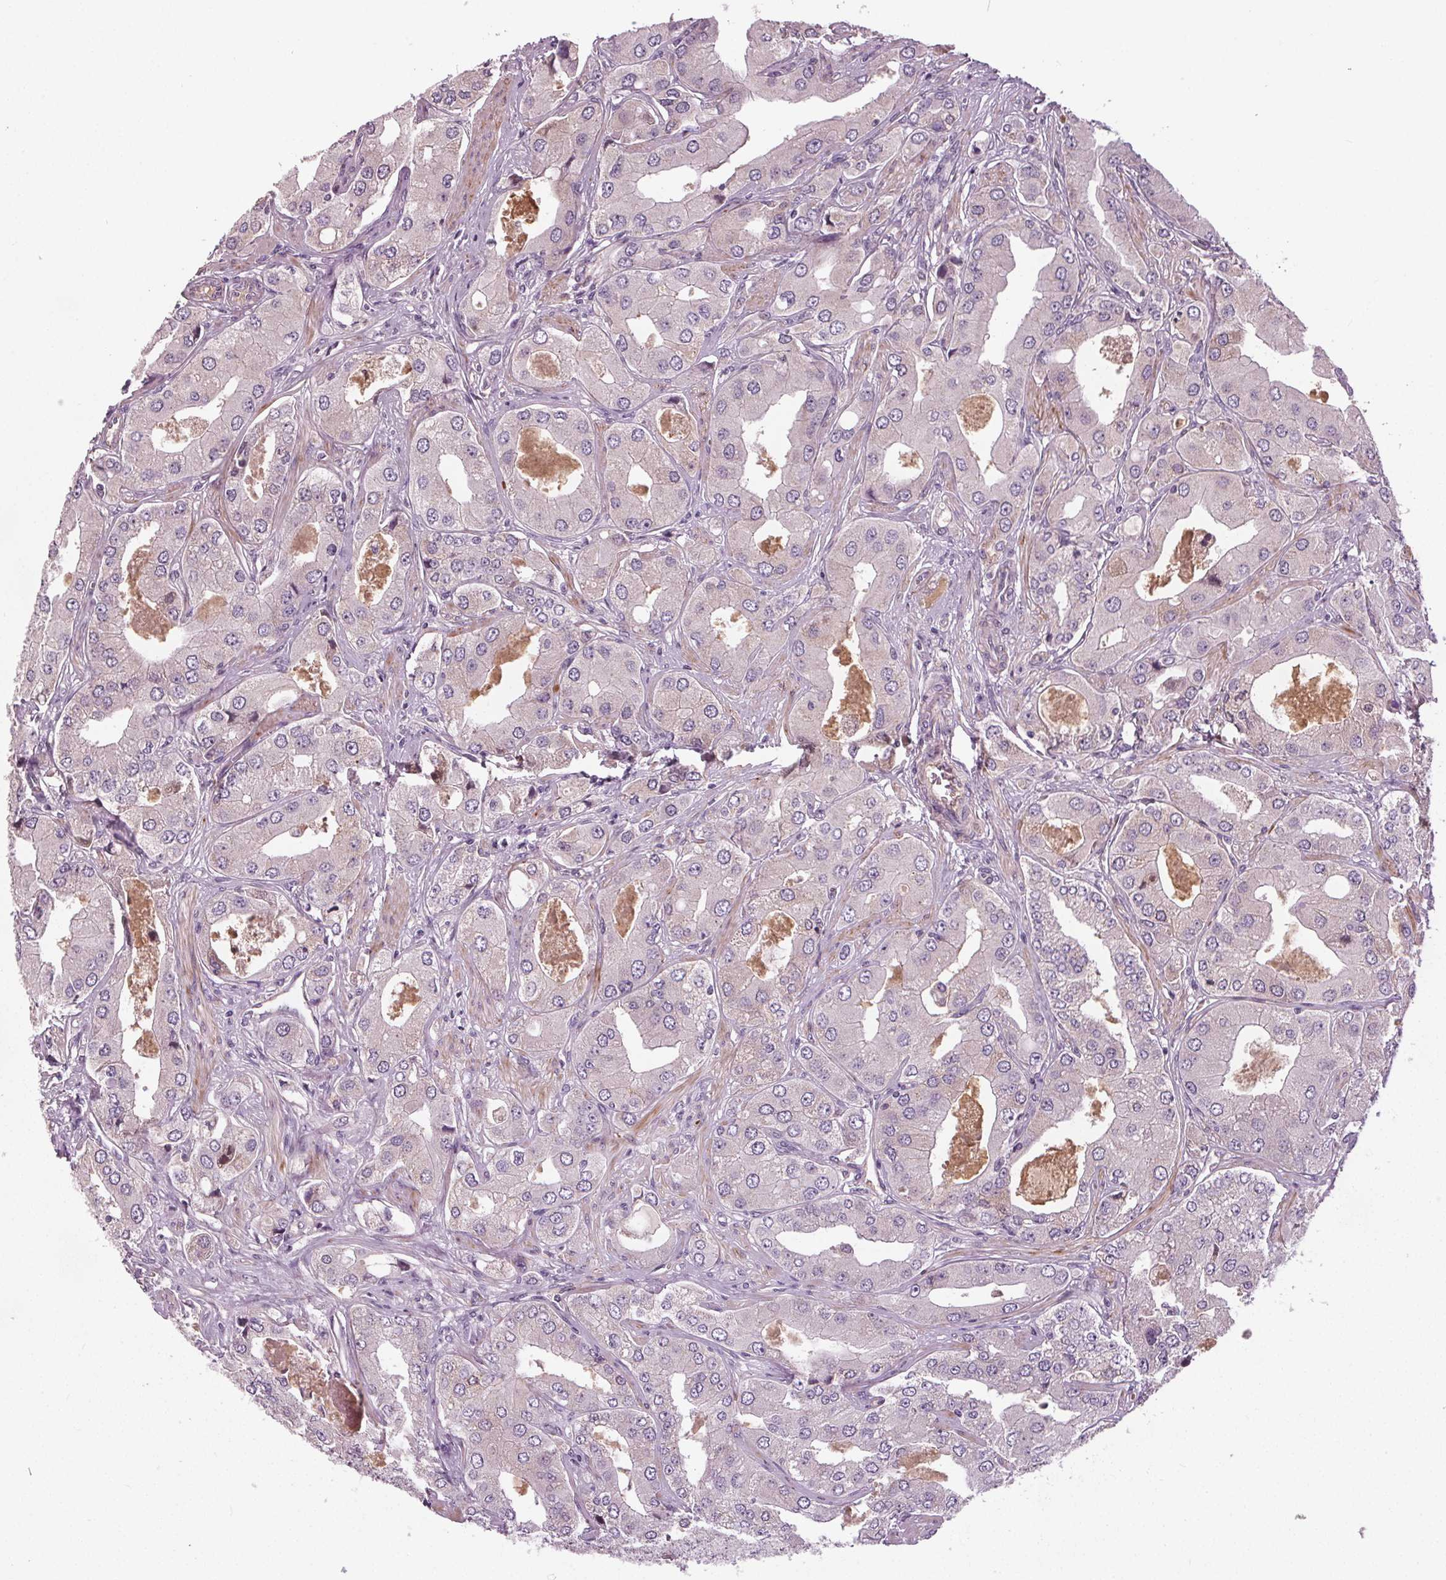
{"staining": {"intensity": "negative", "quantity": "none", "location": "none"}, "tissue": "prostate cancer", "cell_type": "Tumor cells", "image_type": "cancer", "snomed": [{"axis": "morphology", "description": "Adenocarcinoma, Low grade"}, {"axis": "topography", "description": "Prostate"}], "caption": "A micrograph of adenocarcinoma (low-grade) (prostate) stained for a protein displays no brown staining in tumor cells. (DAB (3,3'-diaminobenzidine) immunohistochemistry with hematoxylin counter stain).", "gene": "PDGFD", "patient": {"sex": "male", "age": 60}}